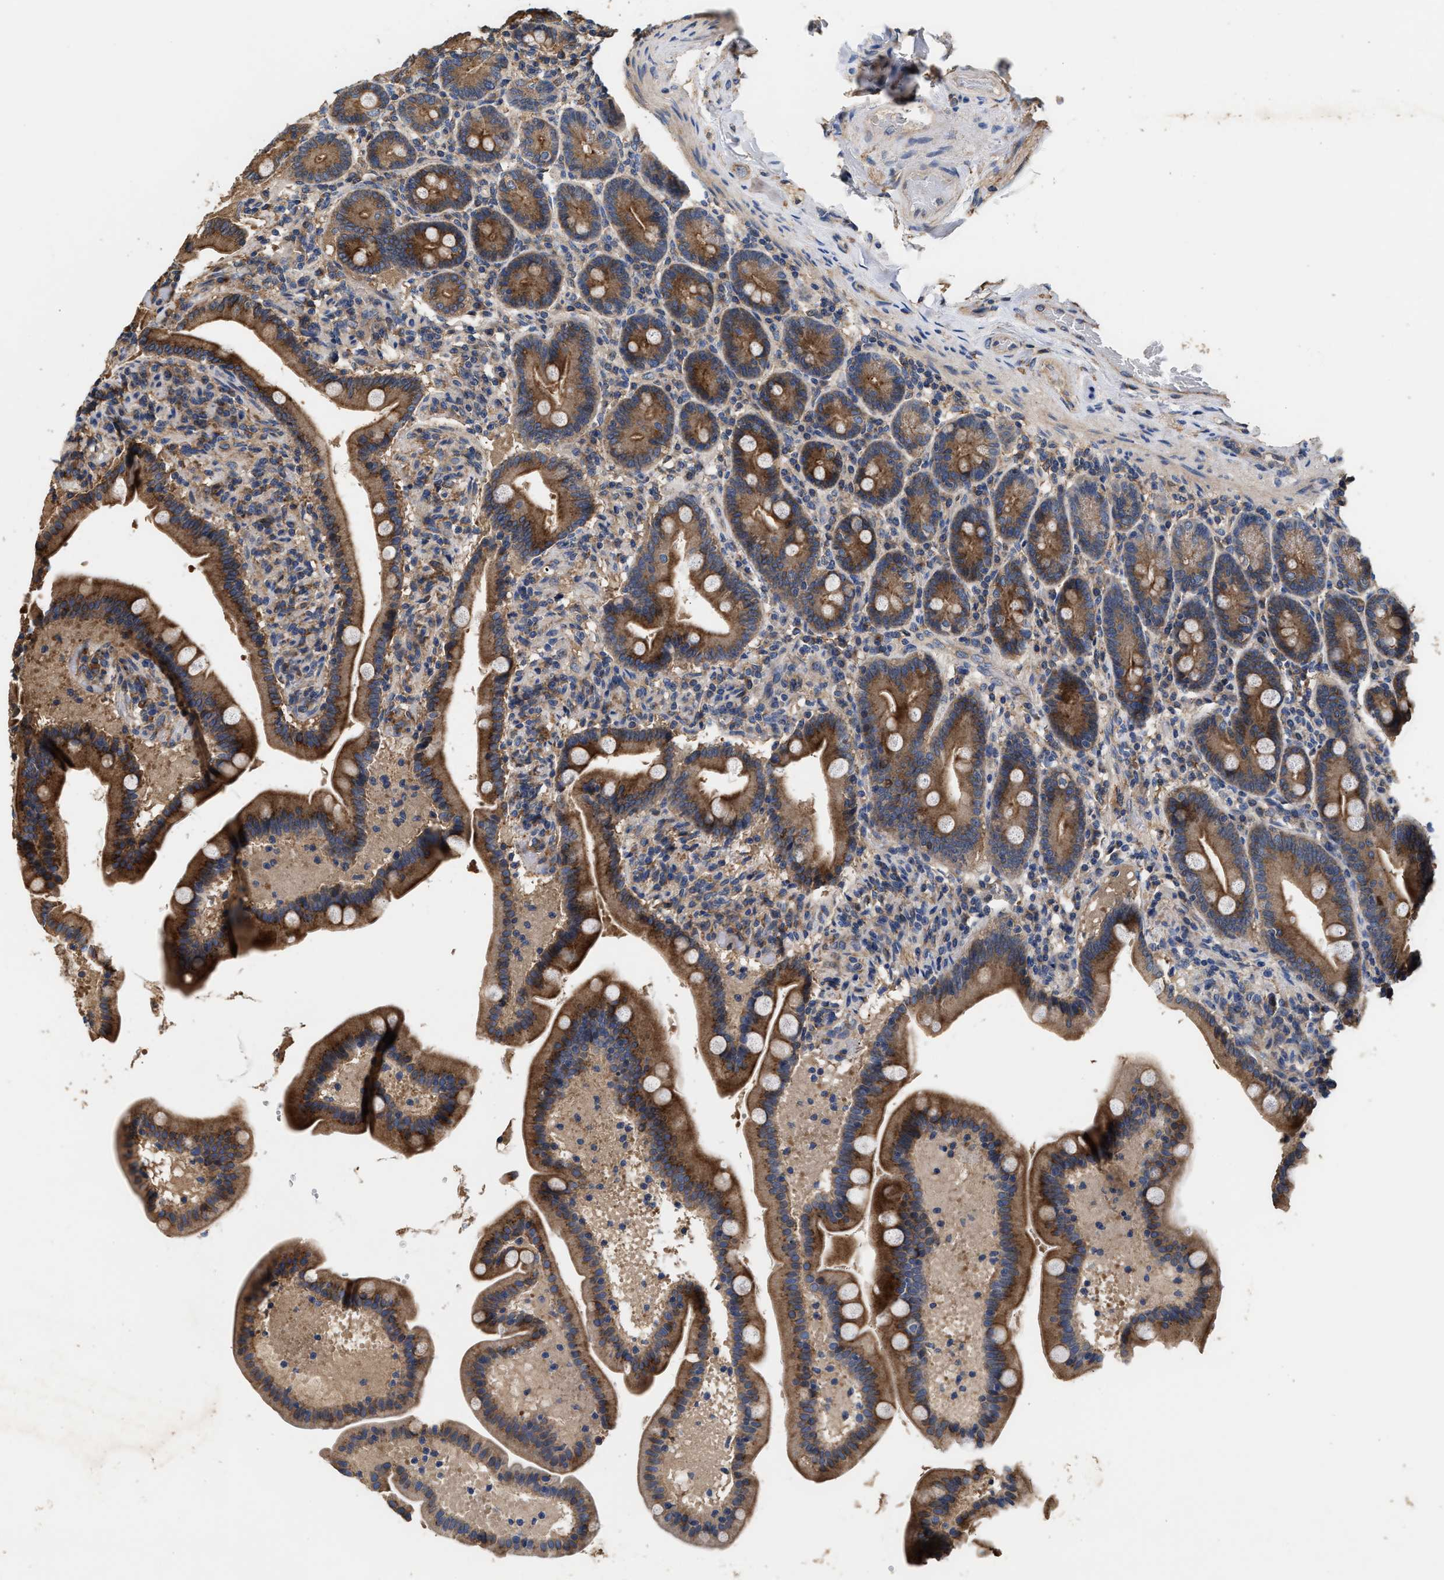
{"staining": {"intensity": "moderate", "quantity": ">75%", "location": "cytoplasmic/membranous"}, "tissue": "duodenum", "cell_type": "Glandular cells", "image_type": "normal", "snomed": [{"axis": "morphology", "description": "Normal tissue, NOS"}, {"axis": "topography", "description": "Duodenum"}], "caption": "IHC of normal duodenum shows medium levels of moderate cytoplasmic/membranous positivity in about >75% of glandular cells. Using DAB (brown) and hematoxylin (blue) stains, captured at high magnification using brightfield microscopy.", "gene": "KLB", "patient": {"sex": "male", "age": 54}}